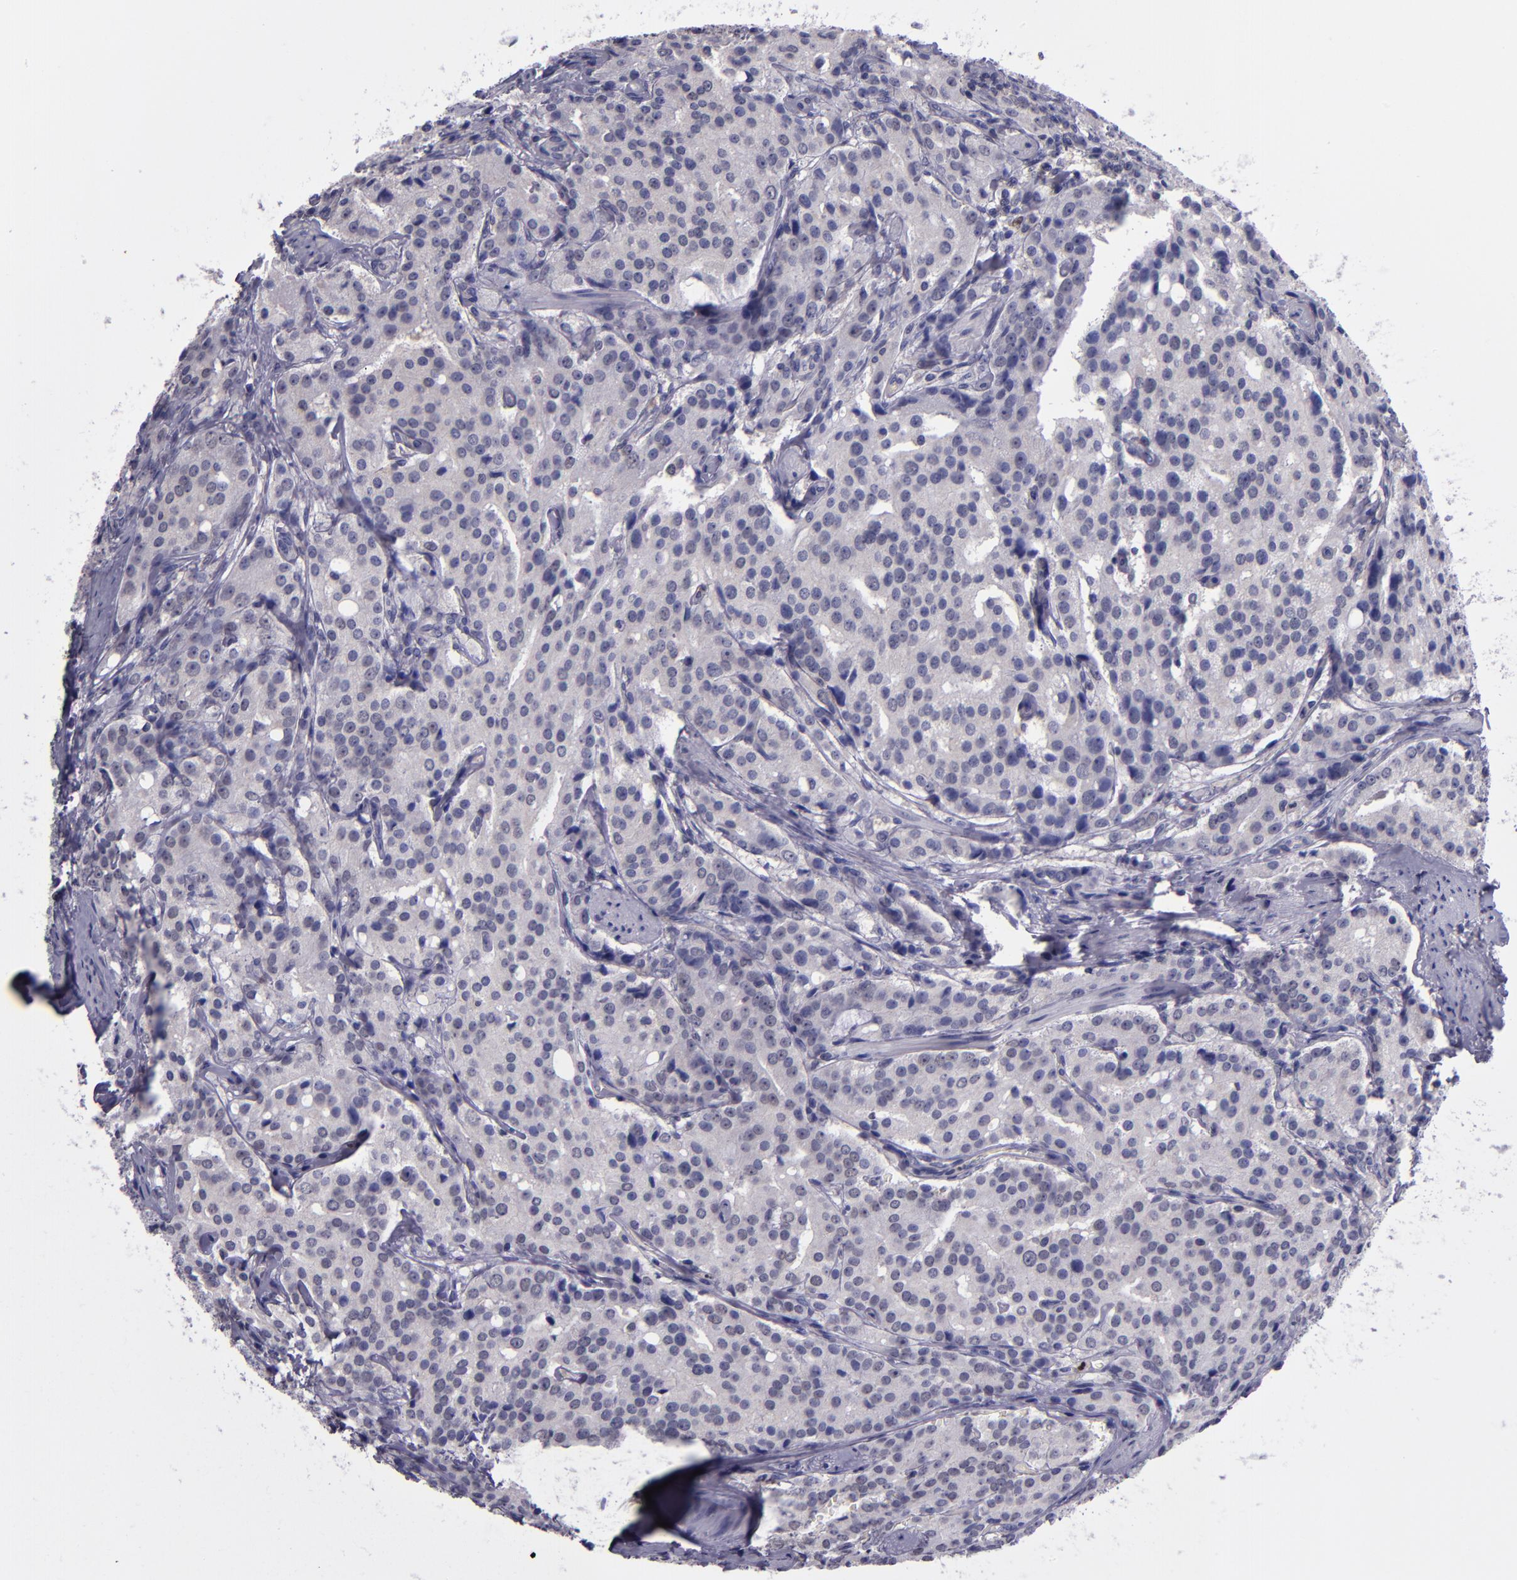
{"staining": {"intensity": "negative", "quantity": "none", "location": "none"}, "tissue": "prostate cancer", "cell_type": "Tumor cells", "image_type": "cancer", "snomed": [{"axis": "morphology", "description": "Adenocarcinoma, Medium grade"}, {"axis": "topography", "description": "Prostate"}], "caption": "IHC photomicrograph of neoplastic tissue: adenocarcinoma (medium-grade) (prostate) stained with DAB shows no significant protein staining in tumor cells. The staining is performed using DAB brown chromogen with nuclei counter-stained in using hematoxylin.", "gene": "CEBPE", "patient": {"sex": "male", "age": 72}}